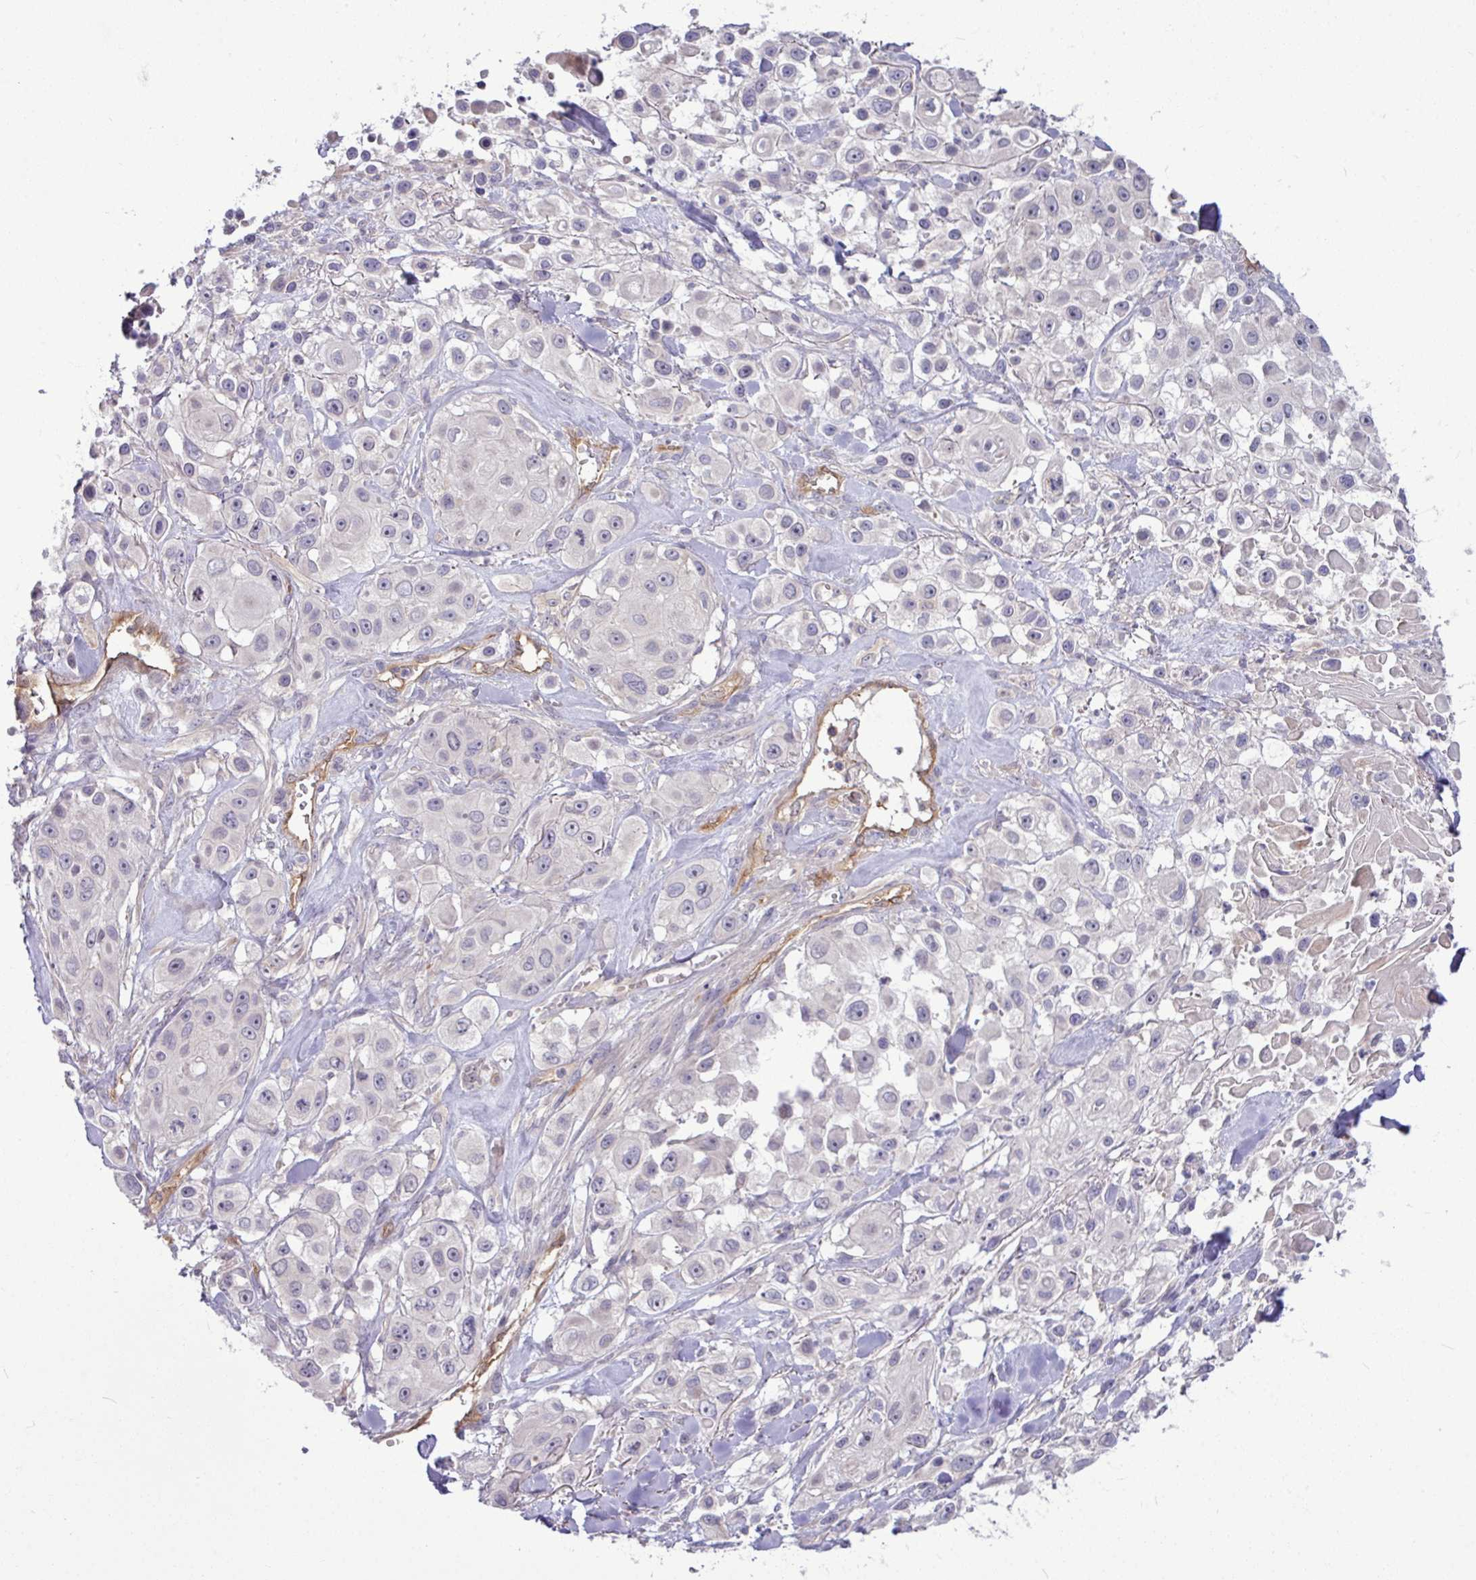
{"staining": {"intensity": "negative", "quantity": "none", "location": "none"}, "tissue": "skin cancer", "cell_type": "Tumor cells", "image_type": "cancer", "snomed": [{"axis": "morphology", "description": "Squamous cell carcinoma, NOS"}, {"axis": "topography", "description": "Skin"}], "caption": "This is an immunohistochemistry image of skin cancer (squamous cell carcinoma). There is no staining in tumor cells.", "gene": "B4GALNT4", "patient": {"sex": "male", "age": 63}}